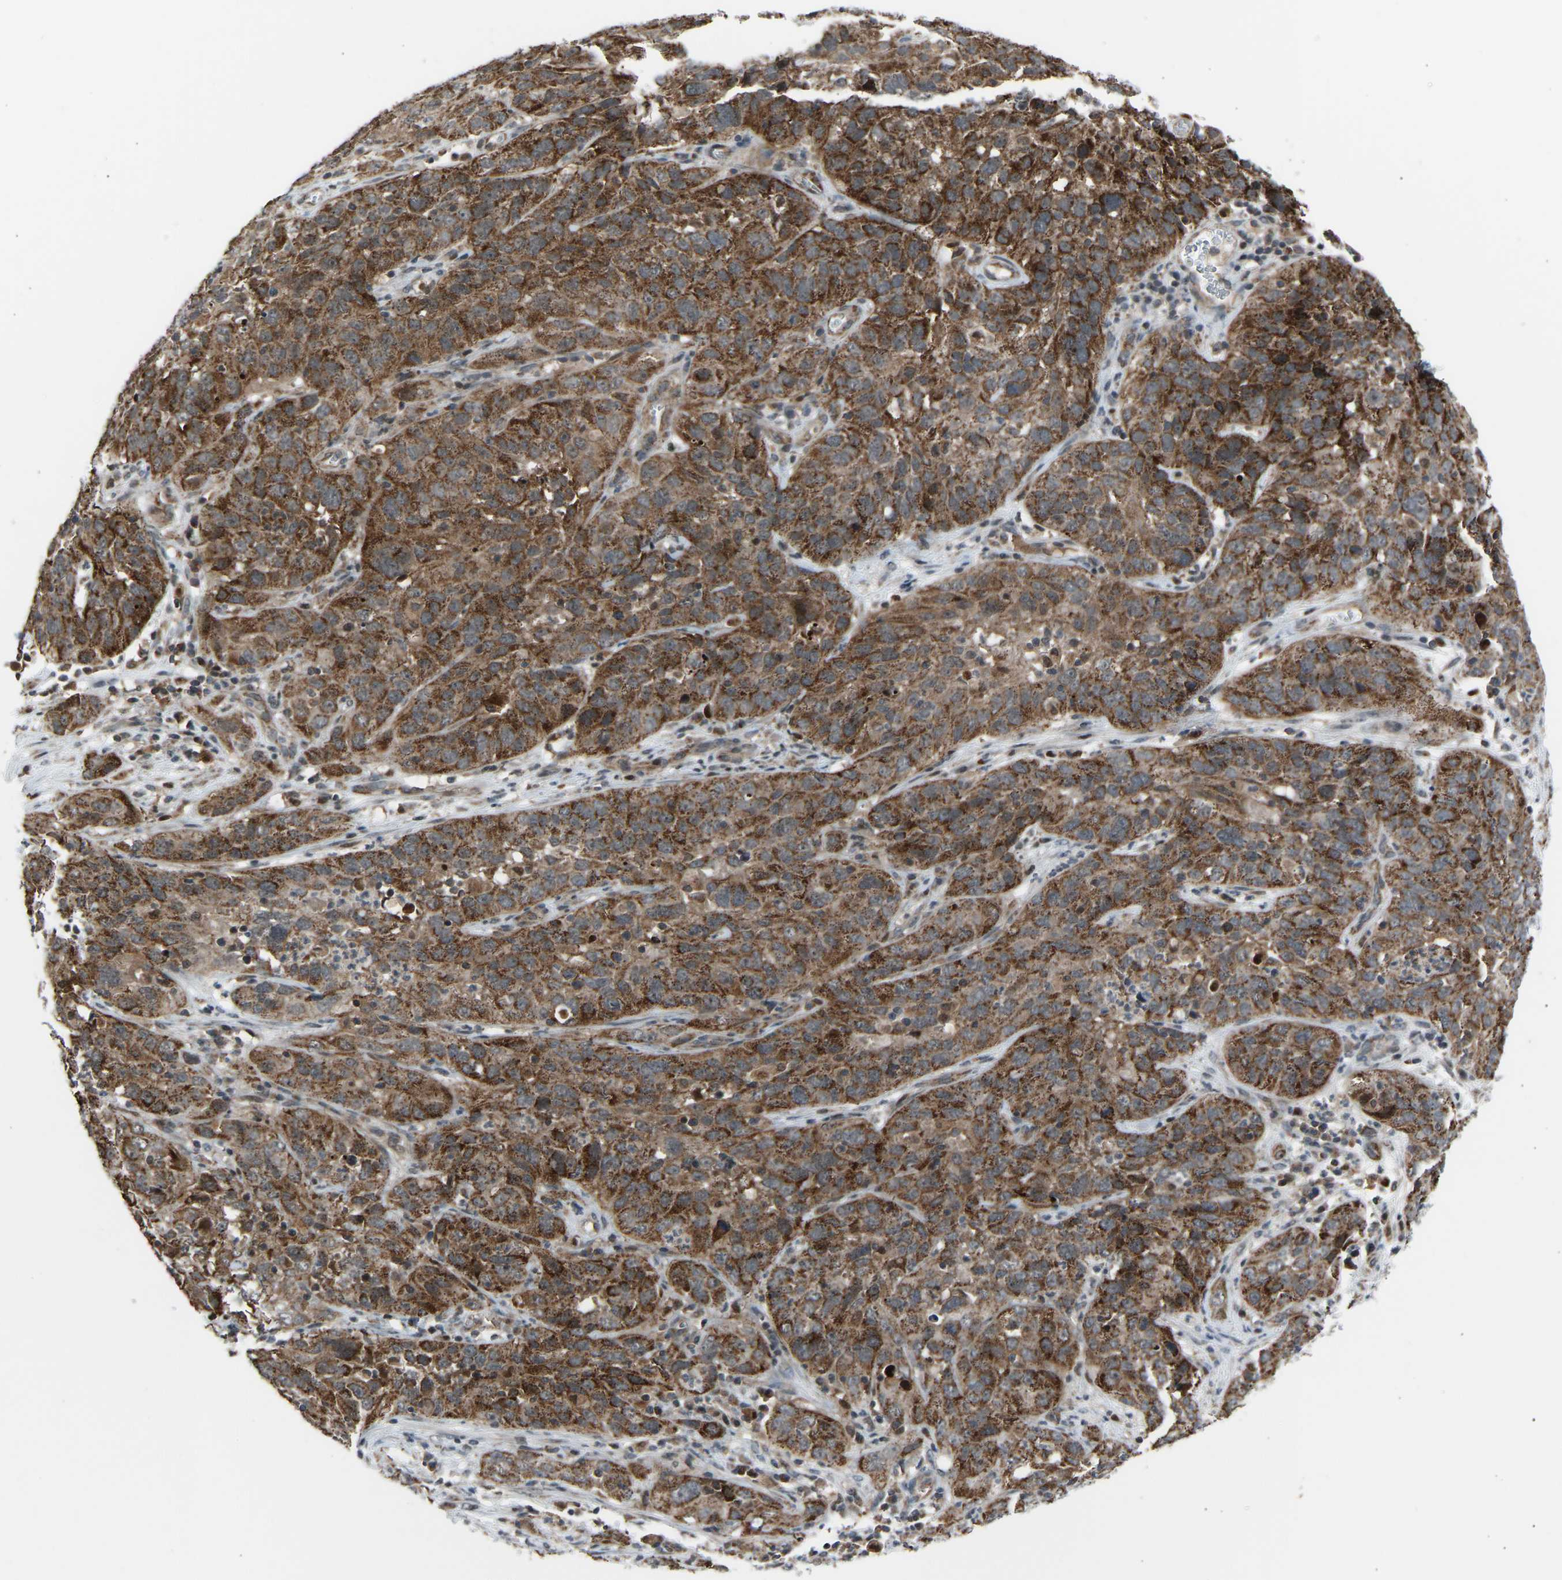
{"staining": {"intensity": "moderate", "quantity": ">75%", "location": "cytoplasmic/membranous"}, "tissue": "cervical cancer", "cell_type": "Tumor cells", "image_type": "cancer", "snomed": [{"axis": "morphology", "description": "Squamous cell carcinoma, NOS"}, {"axis": "topography", "description": "Cervix"}], "caption": "Squamous cell carcinoma (cervical) tissue displays moderate cytoplasmic/membranous staining in about >75% of tumor cells, visualized by immunohistochemistry.", "gene": "SLIRP", "patient": {"sex": "female", "age": 32}}